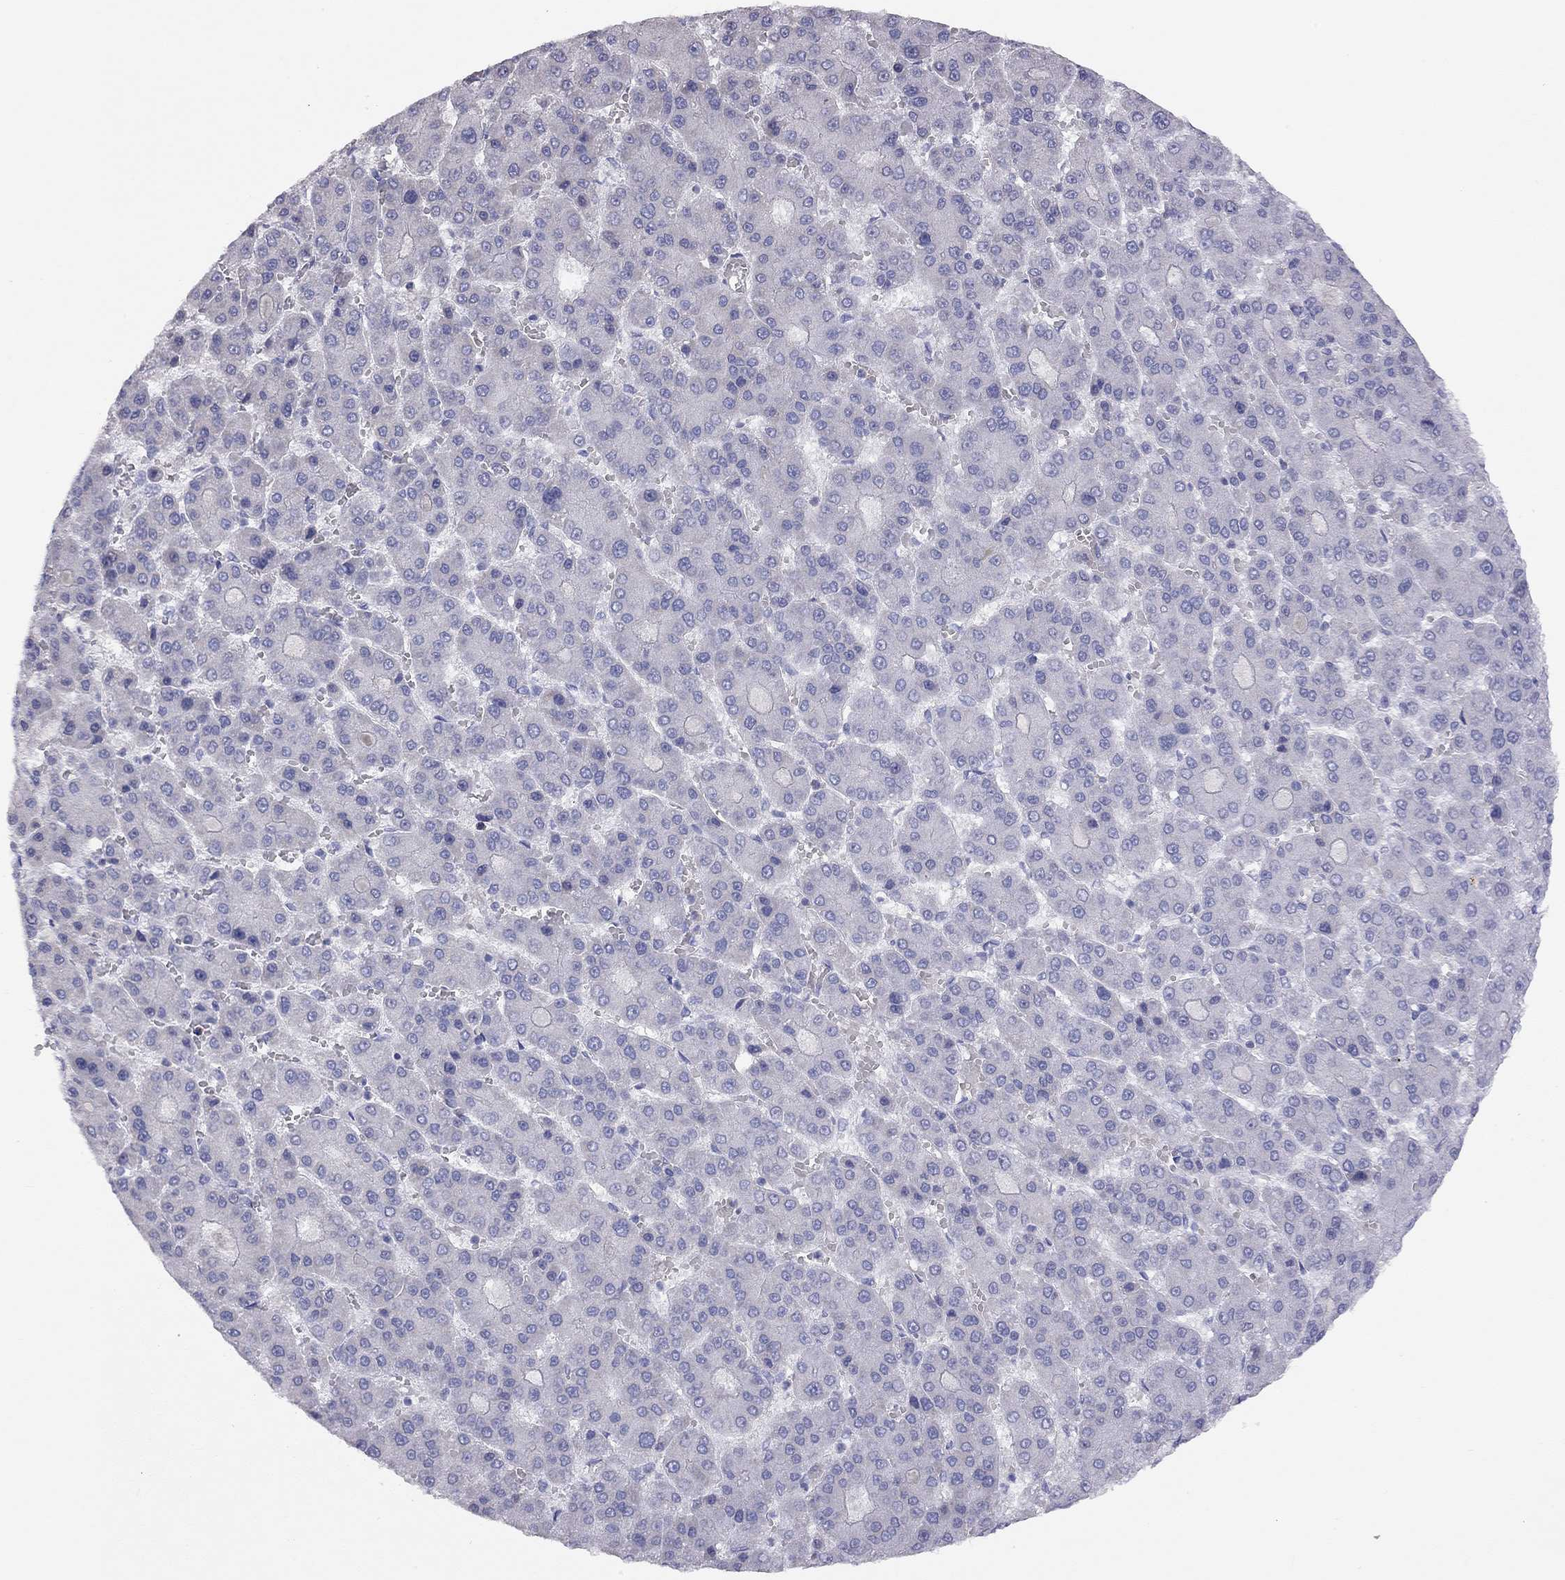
{"staining": {"intensity": "negative", "quantity": "none", "location": "none"}, "tissue": "liver cancer", "cell_type": "Tumor cells", "image_type": "cancer", "snomed": [{"axis": "morphology", "description": "Carcinoma, Hepatocellular, NOS"}, {"axis": "topography", "description": "Liver"}], "caption": "Immunohistochemical staining of human hepatocellular carcinoma (liver) shows no significant positivity in tumor cells.", "gene": "ADCYAP1", "patient": {"sex": "male", "age": 70}}